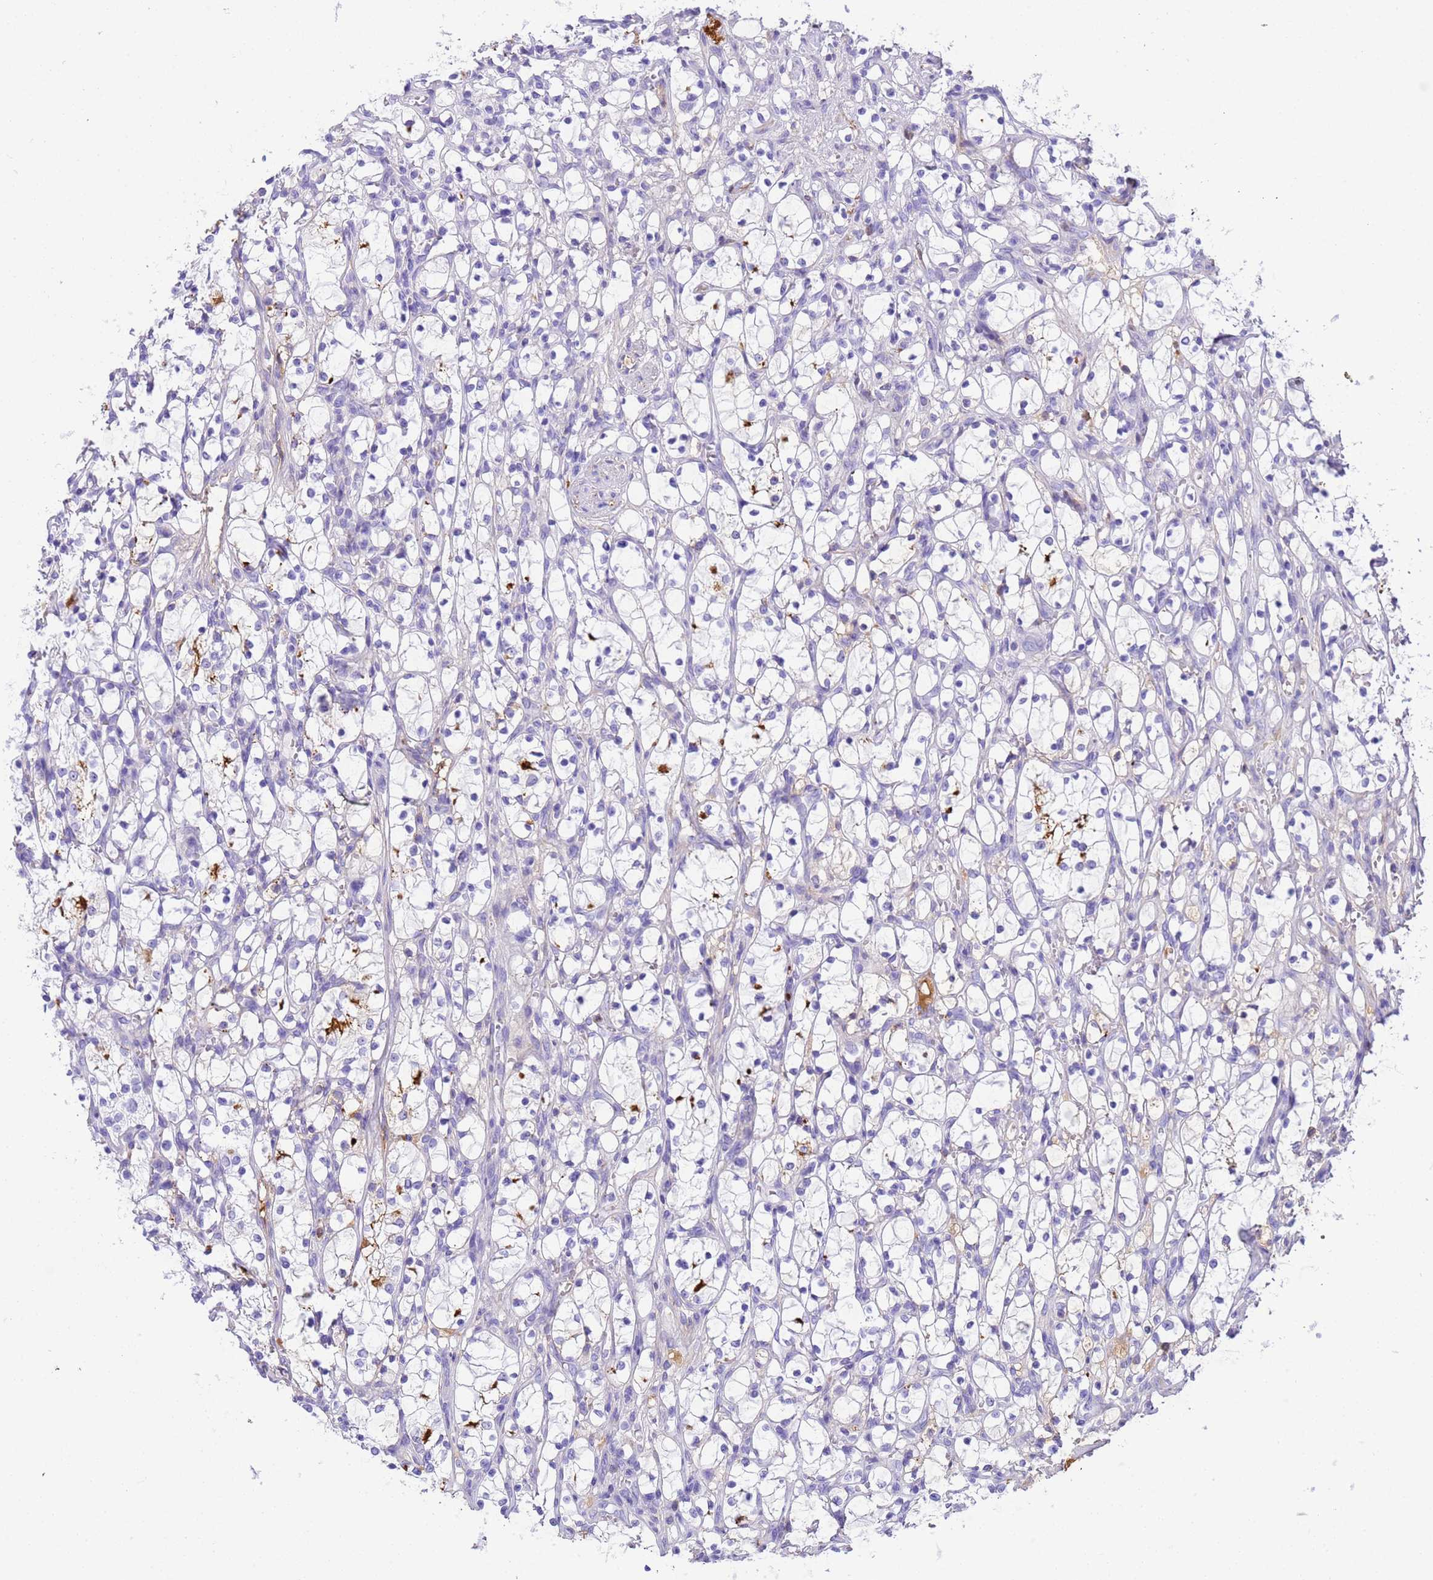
{"staining": {"intensity": "negative", "quantity": "none", "location": "none"}, "tissue": "renal cancer", "cell_type": "Tumor cells", "image_type": "cancer", "snomed": [{"axis": "morphology", "description": "Adenocarcinoma, NOS"}, {"axis": "topography", "description": "Kidney"}], "caption": "This photomicrograph is of renal cancer (adenocarcinoma) stained with immunohistochemistry to label a protein in brown with the nuclei are counter-stained blue. There is no expression in tumor cells. (Stains: DAB IHC with hematoxylin counter stain, Microscopy: brightfield microscopy at high magnification).", "gene": "CFHR2", "patient": {"sex": "female", "age": 69}}